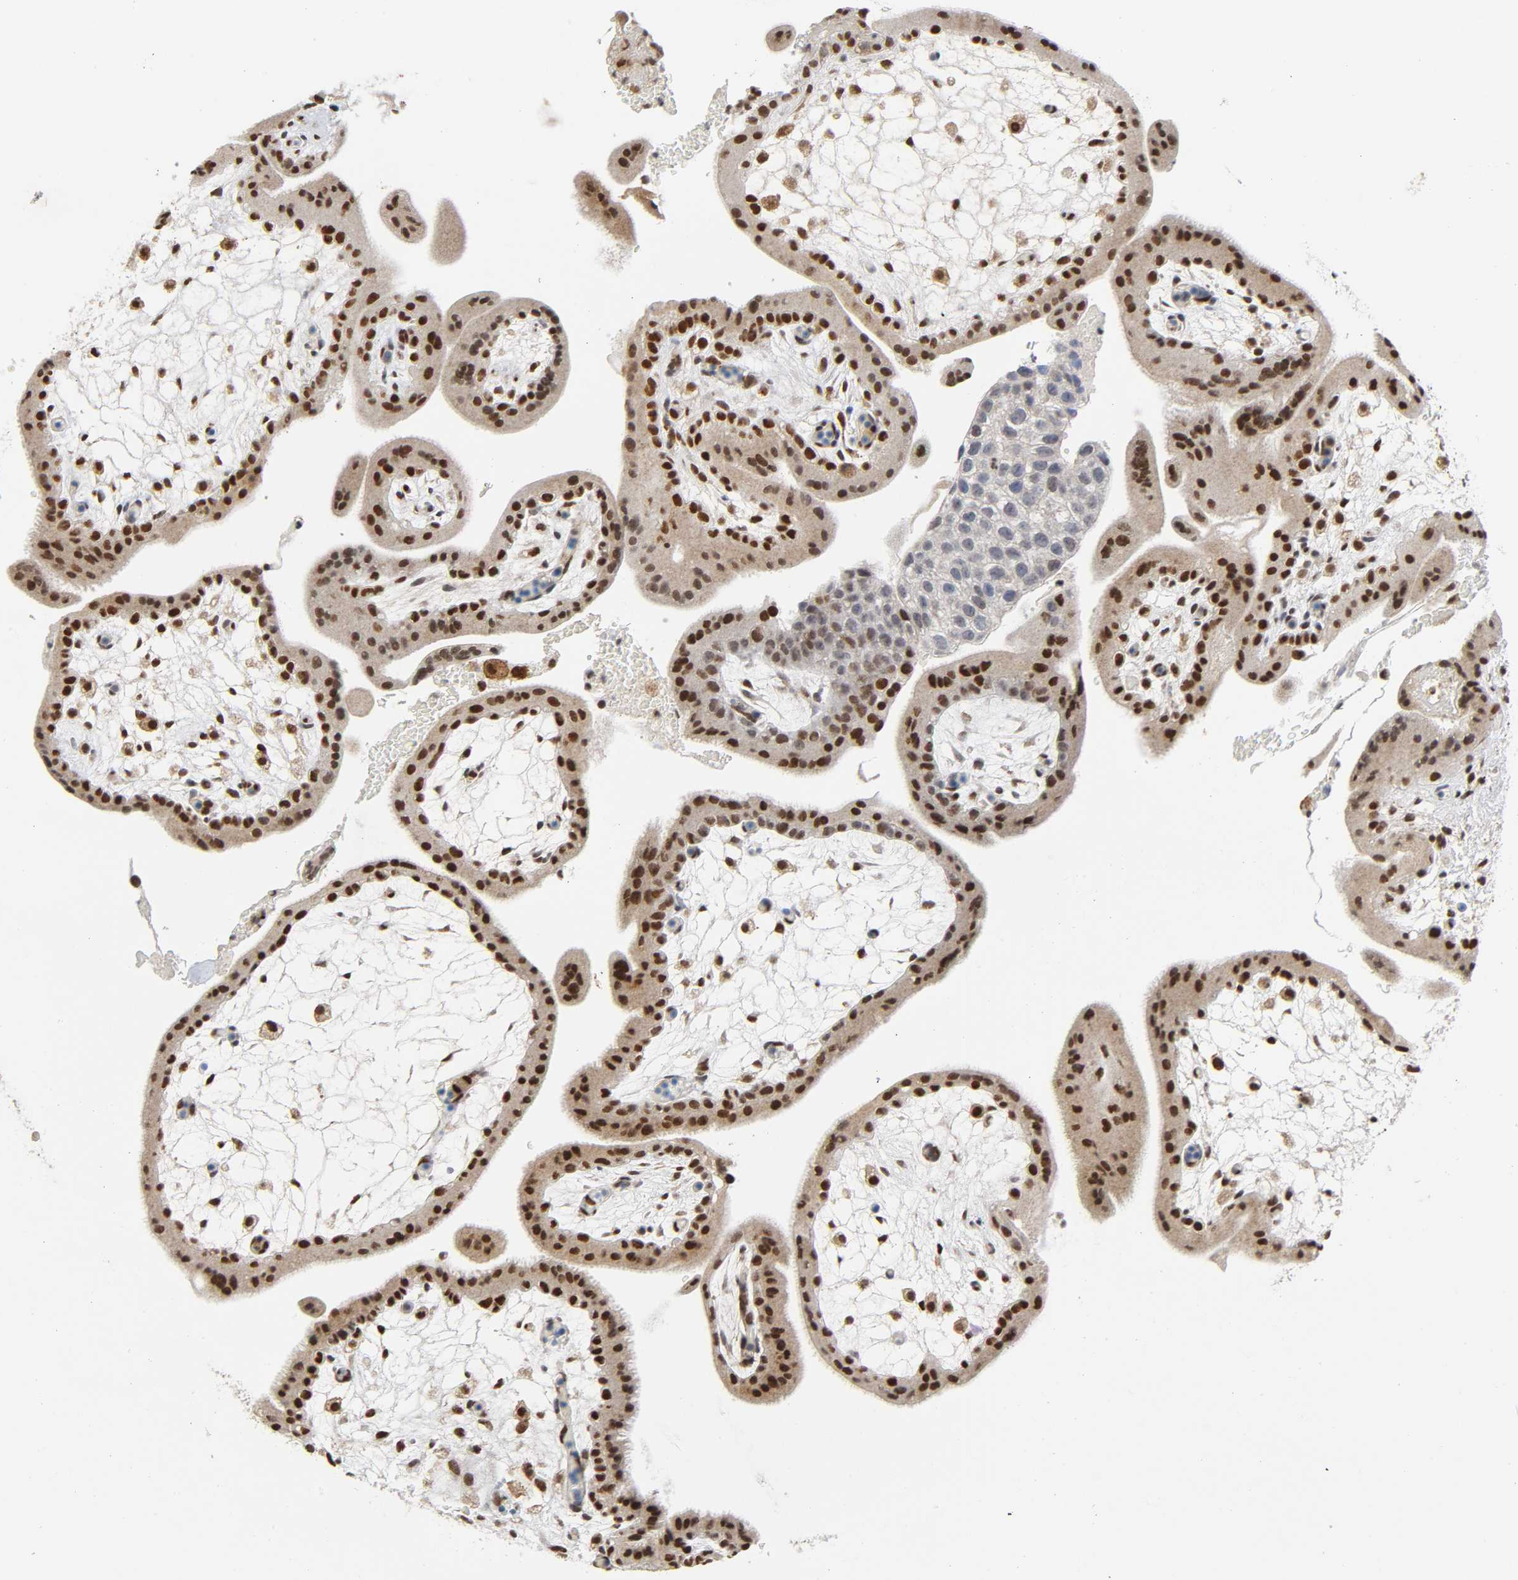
{"staining": {"intensity": "strong", "quantity": ">75%", "location": "nuclear"}, "tissue": "placenta", "cell_type": "Decidual cells", "image_type": "normal", "snomed": [{"axis": "morphology", "description": "Normal tissue, NOS"}, {"axis": "topography", "description": "Placenta"}], "caption": "IHC (DAB) staining of unremarkable human placenta displays strong nuclear protein positivity in about >75% of decidual cells.", "gene": "KAT2B", "patient": {"sex": "female", "age": 35}}